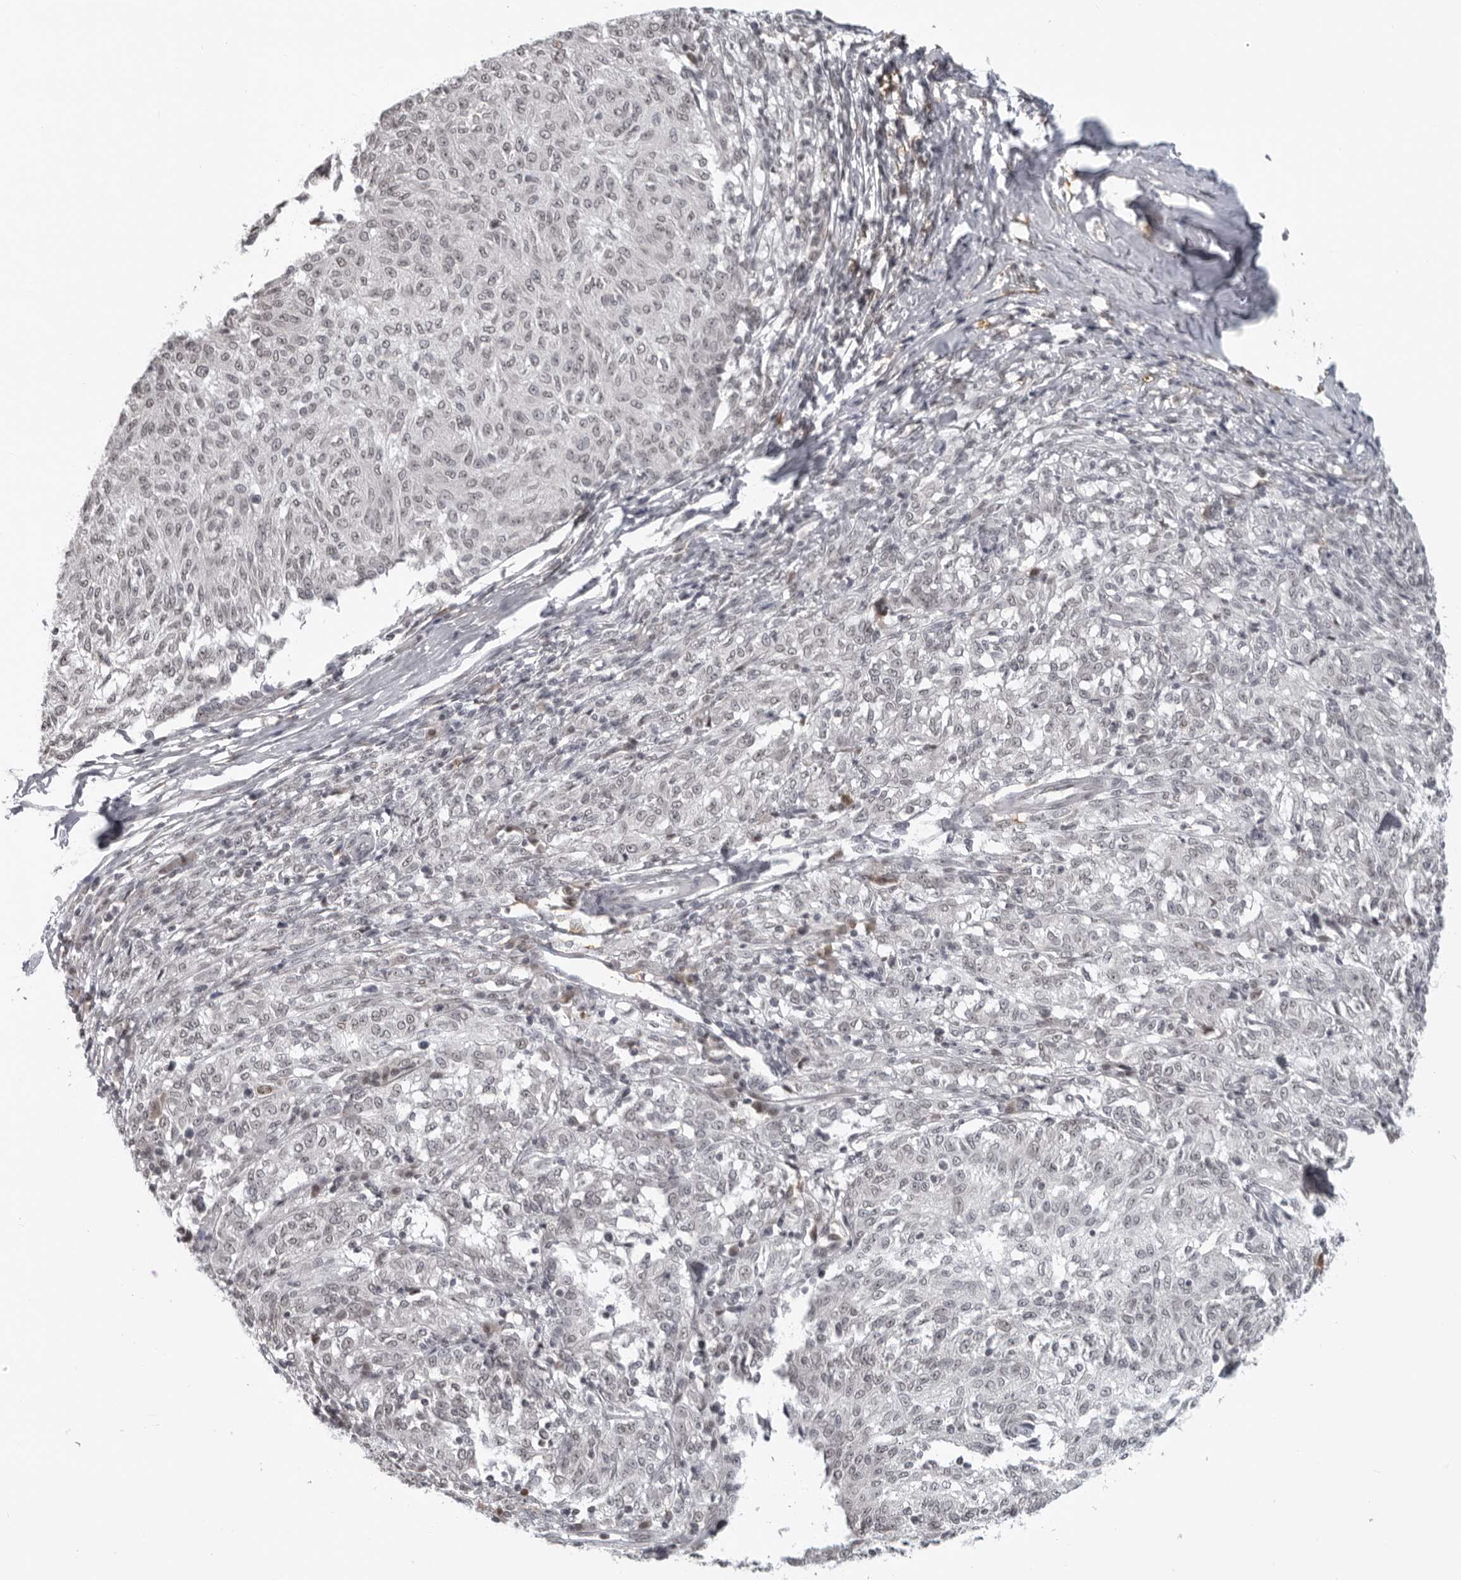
{"staining": {"intensity": "negative", "quantity": "none", "location": "none"}, "tissue": "melanoma", "cell_type": "Tumor cells", "image_type": "cancer", "snomed": [{"axis": "morphology", "description": "Malignant melanoma, NOS"}, {"axis": "topography", "description": "Skin"}], "caption": "A histopathology image of melanoma stained for a protein displays no brown staining in tumor cells. (DAB immunohistochemistry with hematoxylin counter stain).", "gene": "MAF", "patient": {"sex": "female", "age": 72}}